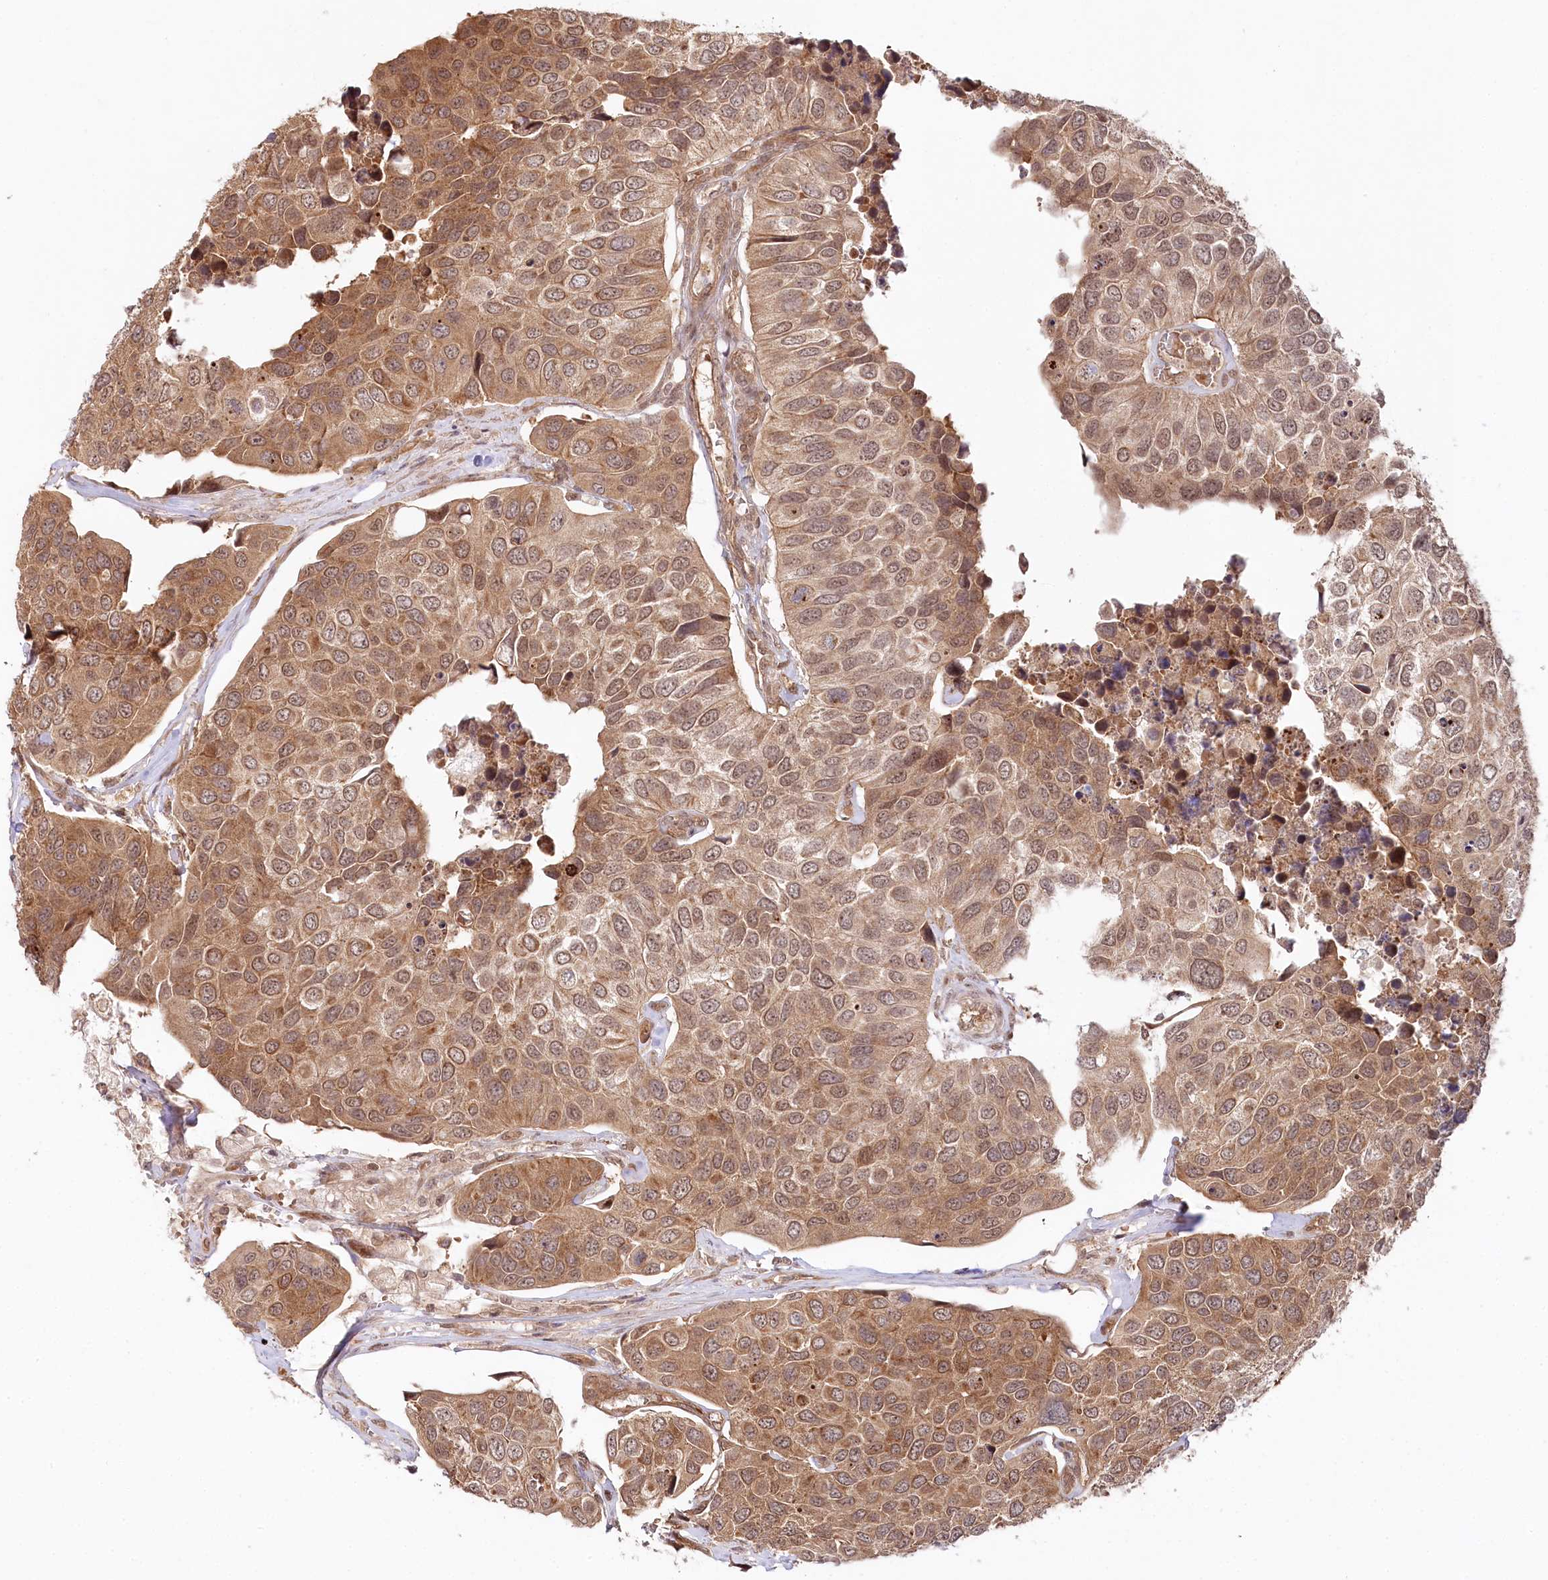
{"staining": {"intensity": "moderate", "quantity": ">75%", "location": "cytoplasmic/membranous"}, "tissue": "urothelial cancer", "cell_type": "Tumor cells", "image_type": "cancer", "snomed": [{"axis": "morphology", "description": "Urothelial carcinoma, High grade"}, {"axis": "topography", "description": "Urinary bladder"}], "caption": "Brown immunohistochemical staining in human high-grade urothelial carcinoma reveals moderate cytoplasmic/membranous expression in about >75% of tumor cells.", "gene": "CCDC65", "patient": {"sex": "male", "age": 74}}